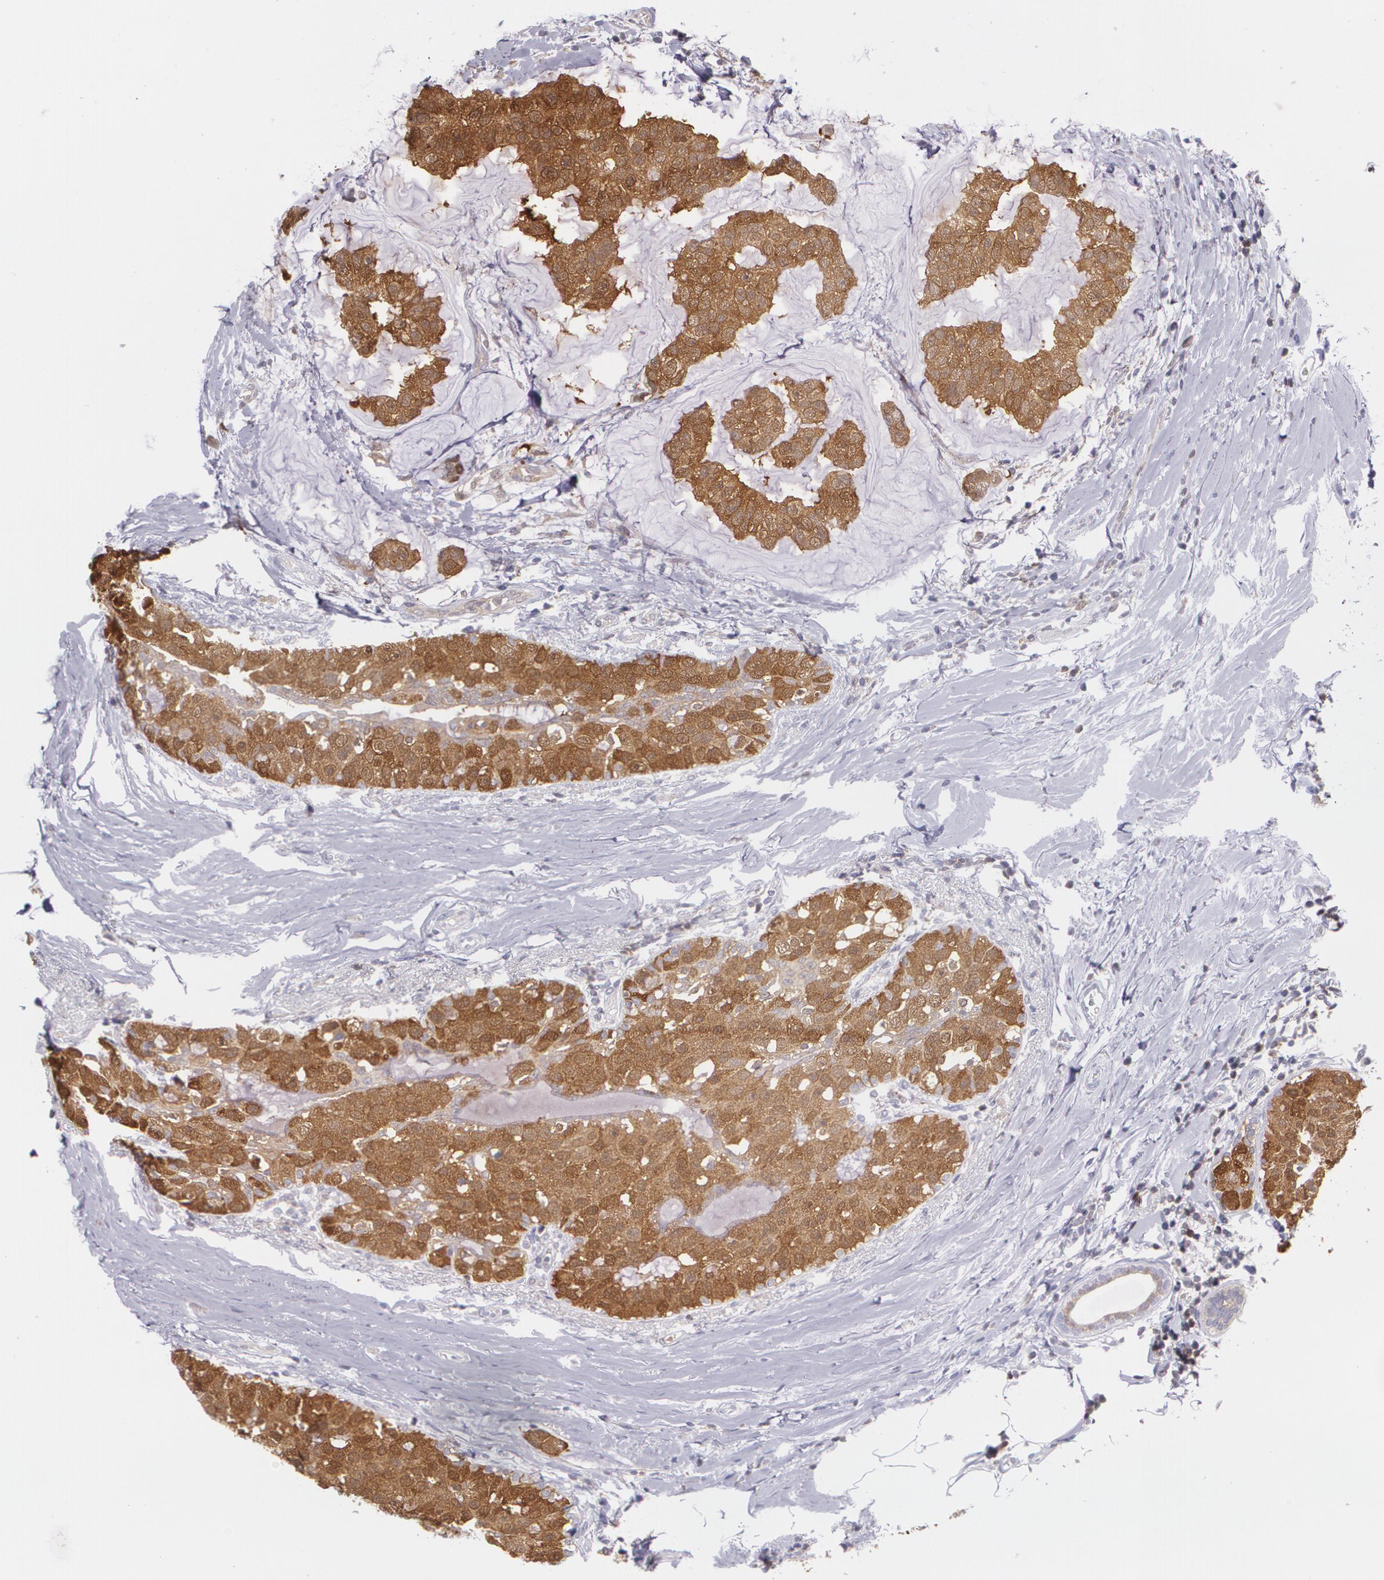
{"staining": {"intensity": "strong", "quantity": ">75%", "location": "cytoplasmic/membranous"}, "tissue": "breast cancer", "cell_type": "Tumor cells", "image_type": "cancer", "snomed": [{"axis": "morphology", "description": "Normal tissue, NOS"}, {"axis": "morphology", "description": "Duct carcinoma"}, {"axis": "topography", "description": "Breast"}], "caption": "The immunohistochemical stain highlights strong cytoplasmic/membranous staining in tumor cells of intraductal carcinoma (breast) tissue. Immunohistochemistry (ihc) stains the protein in brown and the nuclei are stained blue.", "gene": "HSPH1", "patient": {"sex": "female", "age": 50}}